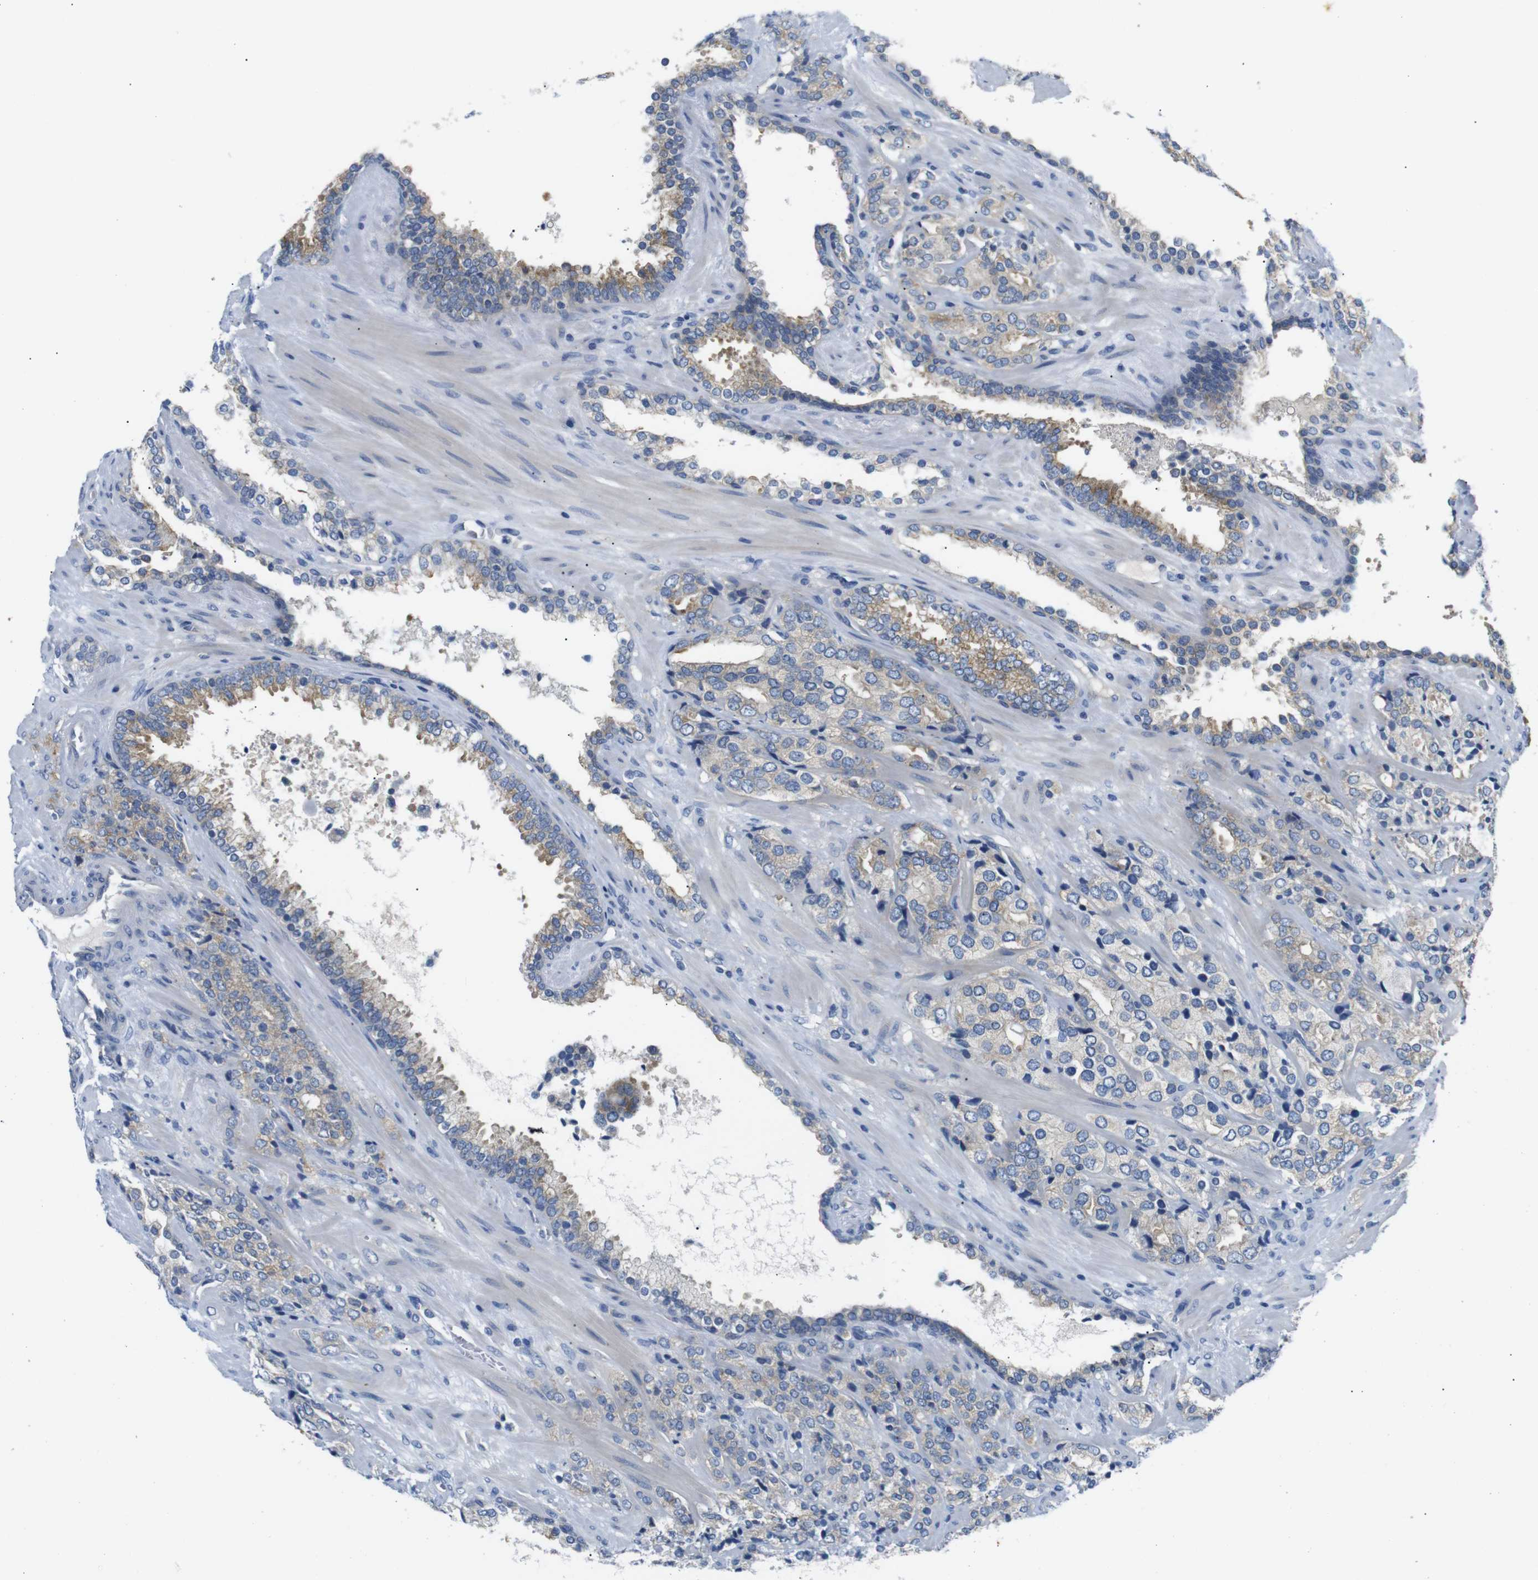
{"staining": {"intensity": "weak", "quantity": ">75%", "location": "cytoplasmic/membranous"}, "tissue": "prostate cancer", "cell_type": "Tumor cells", "image_type": "cancer", "snomed": [{"axis": "morphology", "description": "Adenocarcinoma, High grade"}, {"axis": "topography", "description": "Prostate"}], "caption": "Weak cytoplasmic/membranous positivity for a protein is identified in about >75% of tumor cells of prostate cancer (high-grade adenocarcinoma) using immunohistochemistry.", "gene": "DCP1A", "patient": {"sex": "male", "age": 71}}